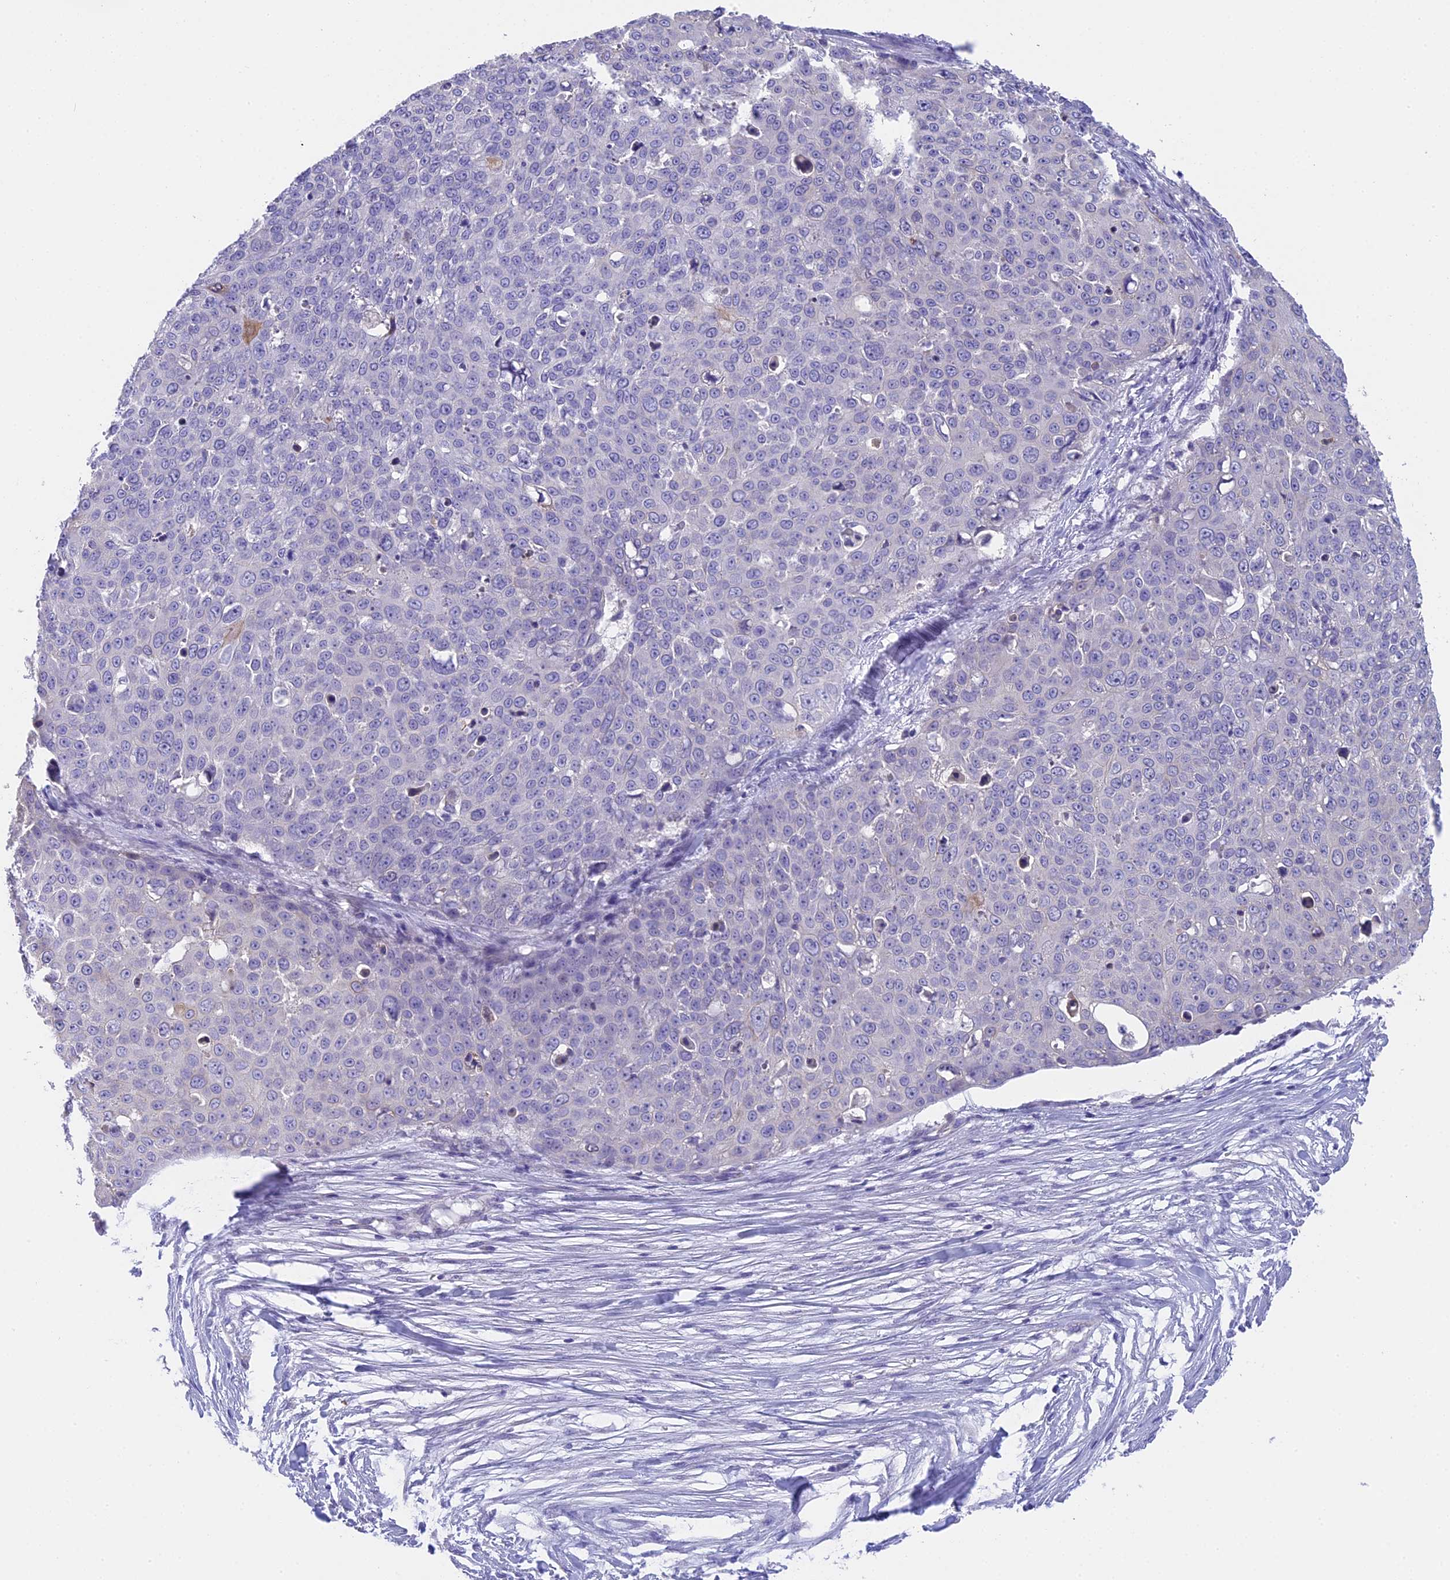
{"staining": {"intensity": "negative", "quantity": "none", "location": "none"}, "tissue": "skin cancer", "cell_type": "Tumor cells", "image_type": "cancer", "snomed": [{"axis": "morphology", "description": "Squamous cell carcinoma, NOS"}, {"axis": "topography", "description": "Skin"}], "caption": "Photomicrograph shows no significant protein expression in tumor cells of skin cancer.", "gene": "TACSTD2", "patient": {"sex": "male", "age": 71}}